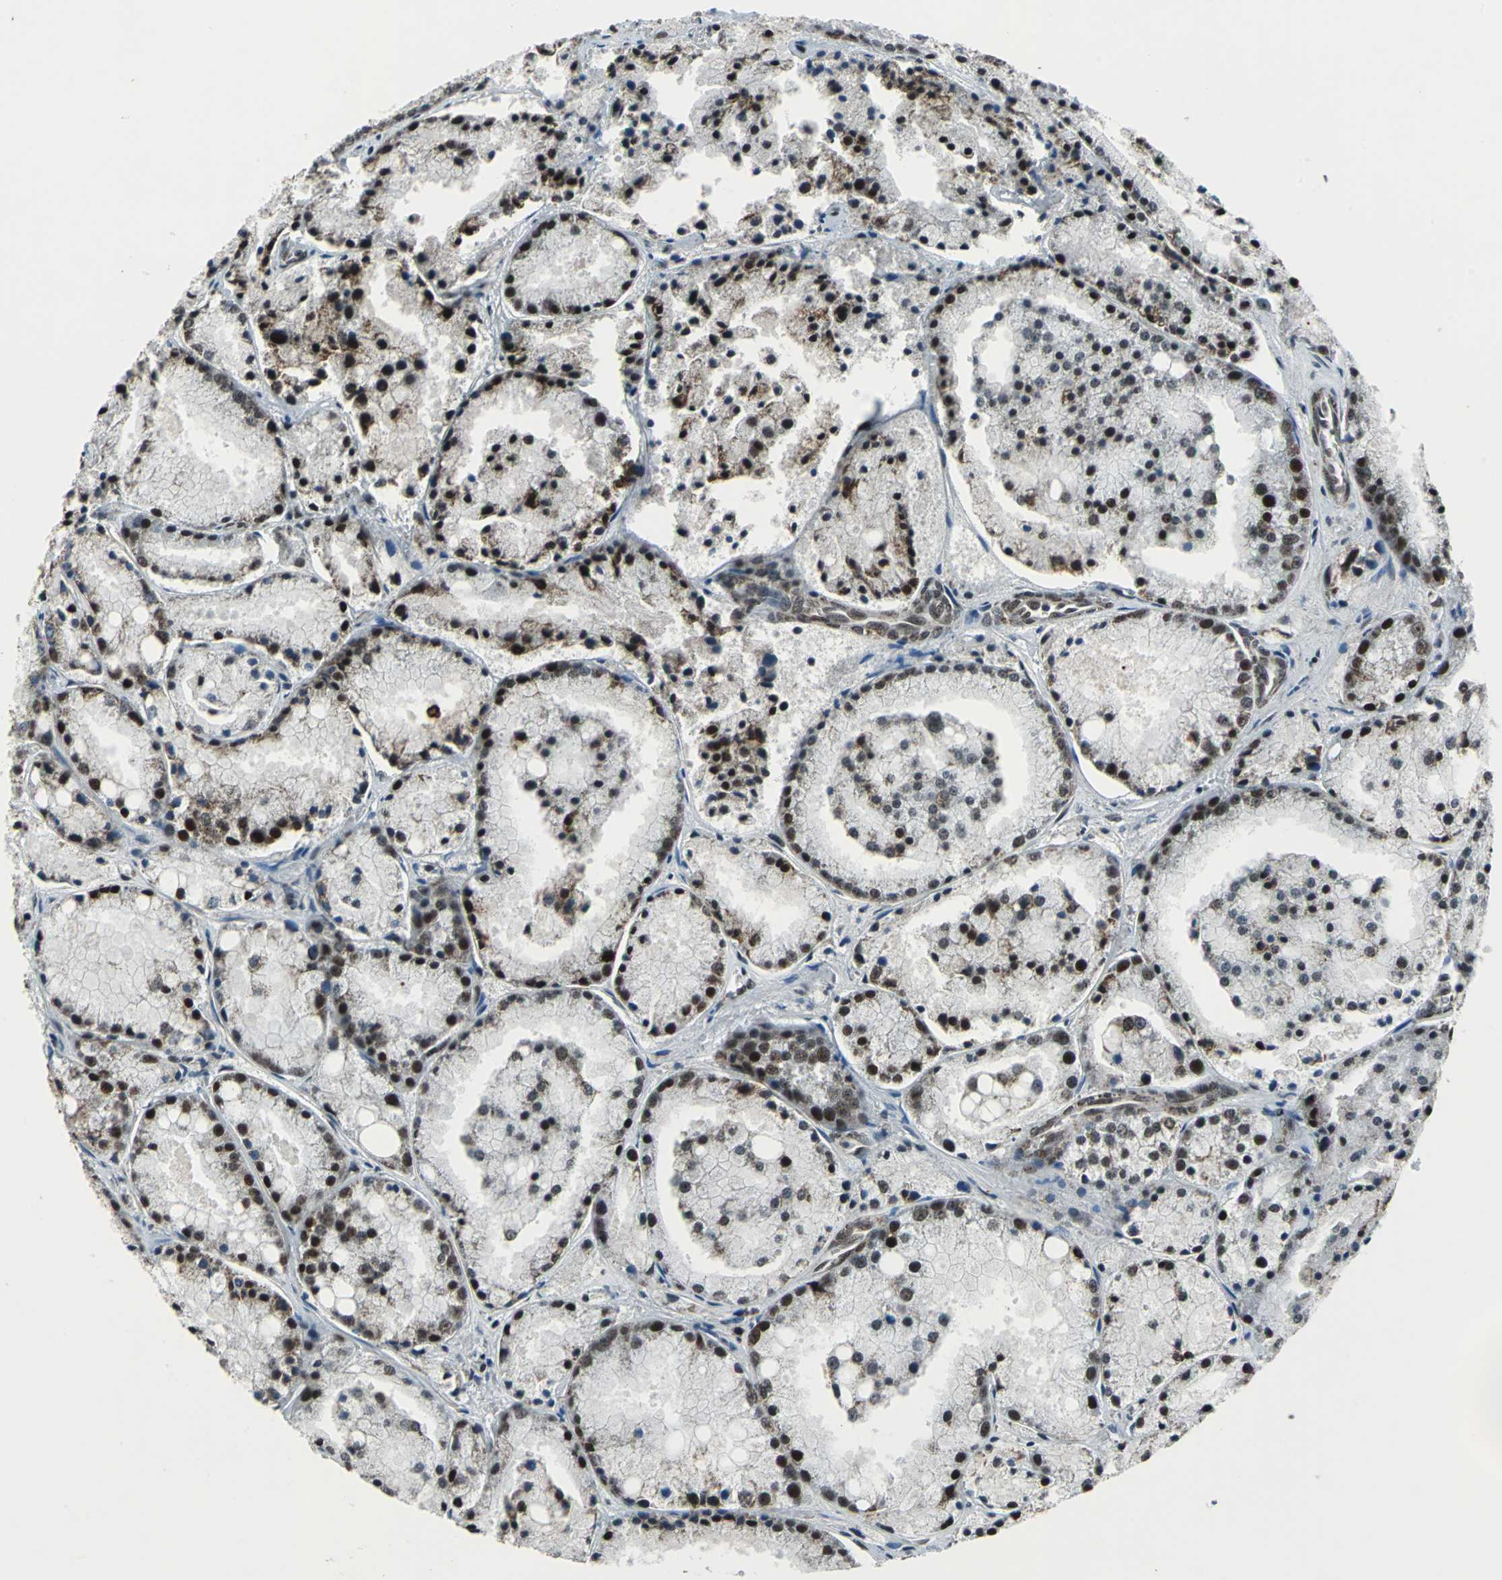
{"staining": {"intensity": "strong", "quantity": ">75%", "location": "nuclear"}, "tissue": "prostate cancer", "cell_type": "Tumor cells", "image_type": "cancer", "snomed": [{"axis": "morphology", "description": "Adenocarcinoma, Low grade"}, {"axis": "topography", "description": "Prostate"}], "caption": "Tumor cells show high levels of strong nuclear staining in about >75% of cells in human low-grade adenocarcinoma (prostate). (Brightfield microscopy of DAB IHC at high magnification).", "gene": "BCLAF1", "patient": {"sex": "male", "age": 64}}